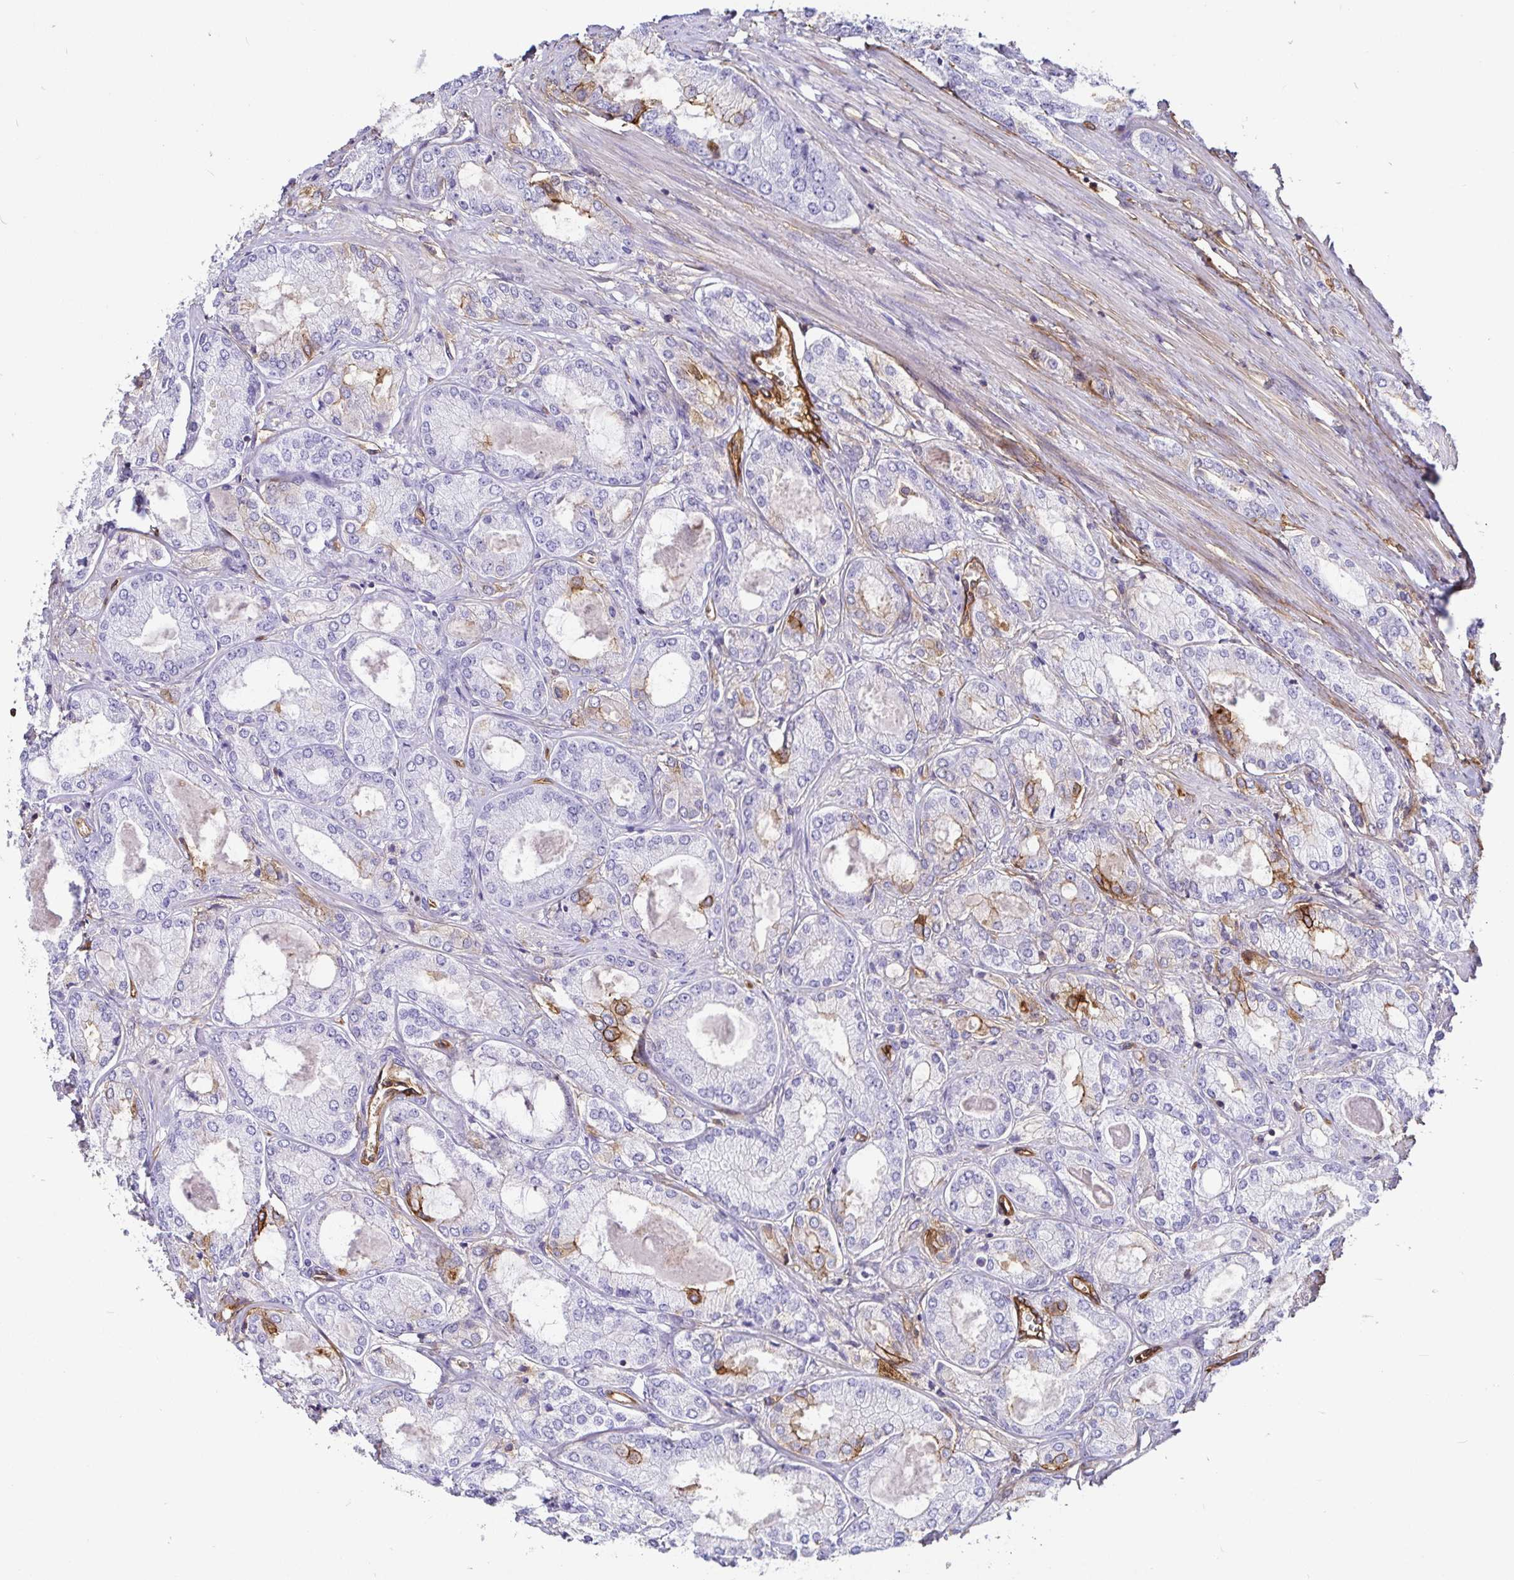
{"staining": {"intensity": "moderate", "quantity": "<25%", "location": "cytoplasmic/membranous"}, "tissue": "prostate cancer", "cell_type": "Tumor cells", "image_type": "cancer", "snomed": [{"axis": "morphology", "description": "Adenocarcinoma, High grade"}, {"axis": "topography", "description": "Prostate"}], "caption": "There is low levels of moderate cytoplasmic/membranous expression in tumor cells of prostate cancer (adenocarcinoma (high-grade)), as demonstrated by immunohistochemical staining (brown color).", "gene": "ANXA2", "patient": {"sex": "male", "age": 68}}